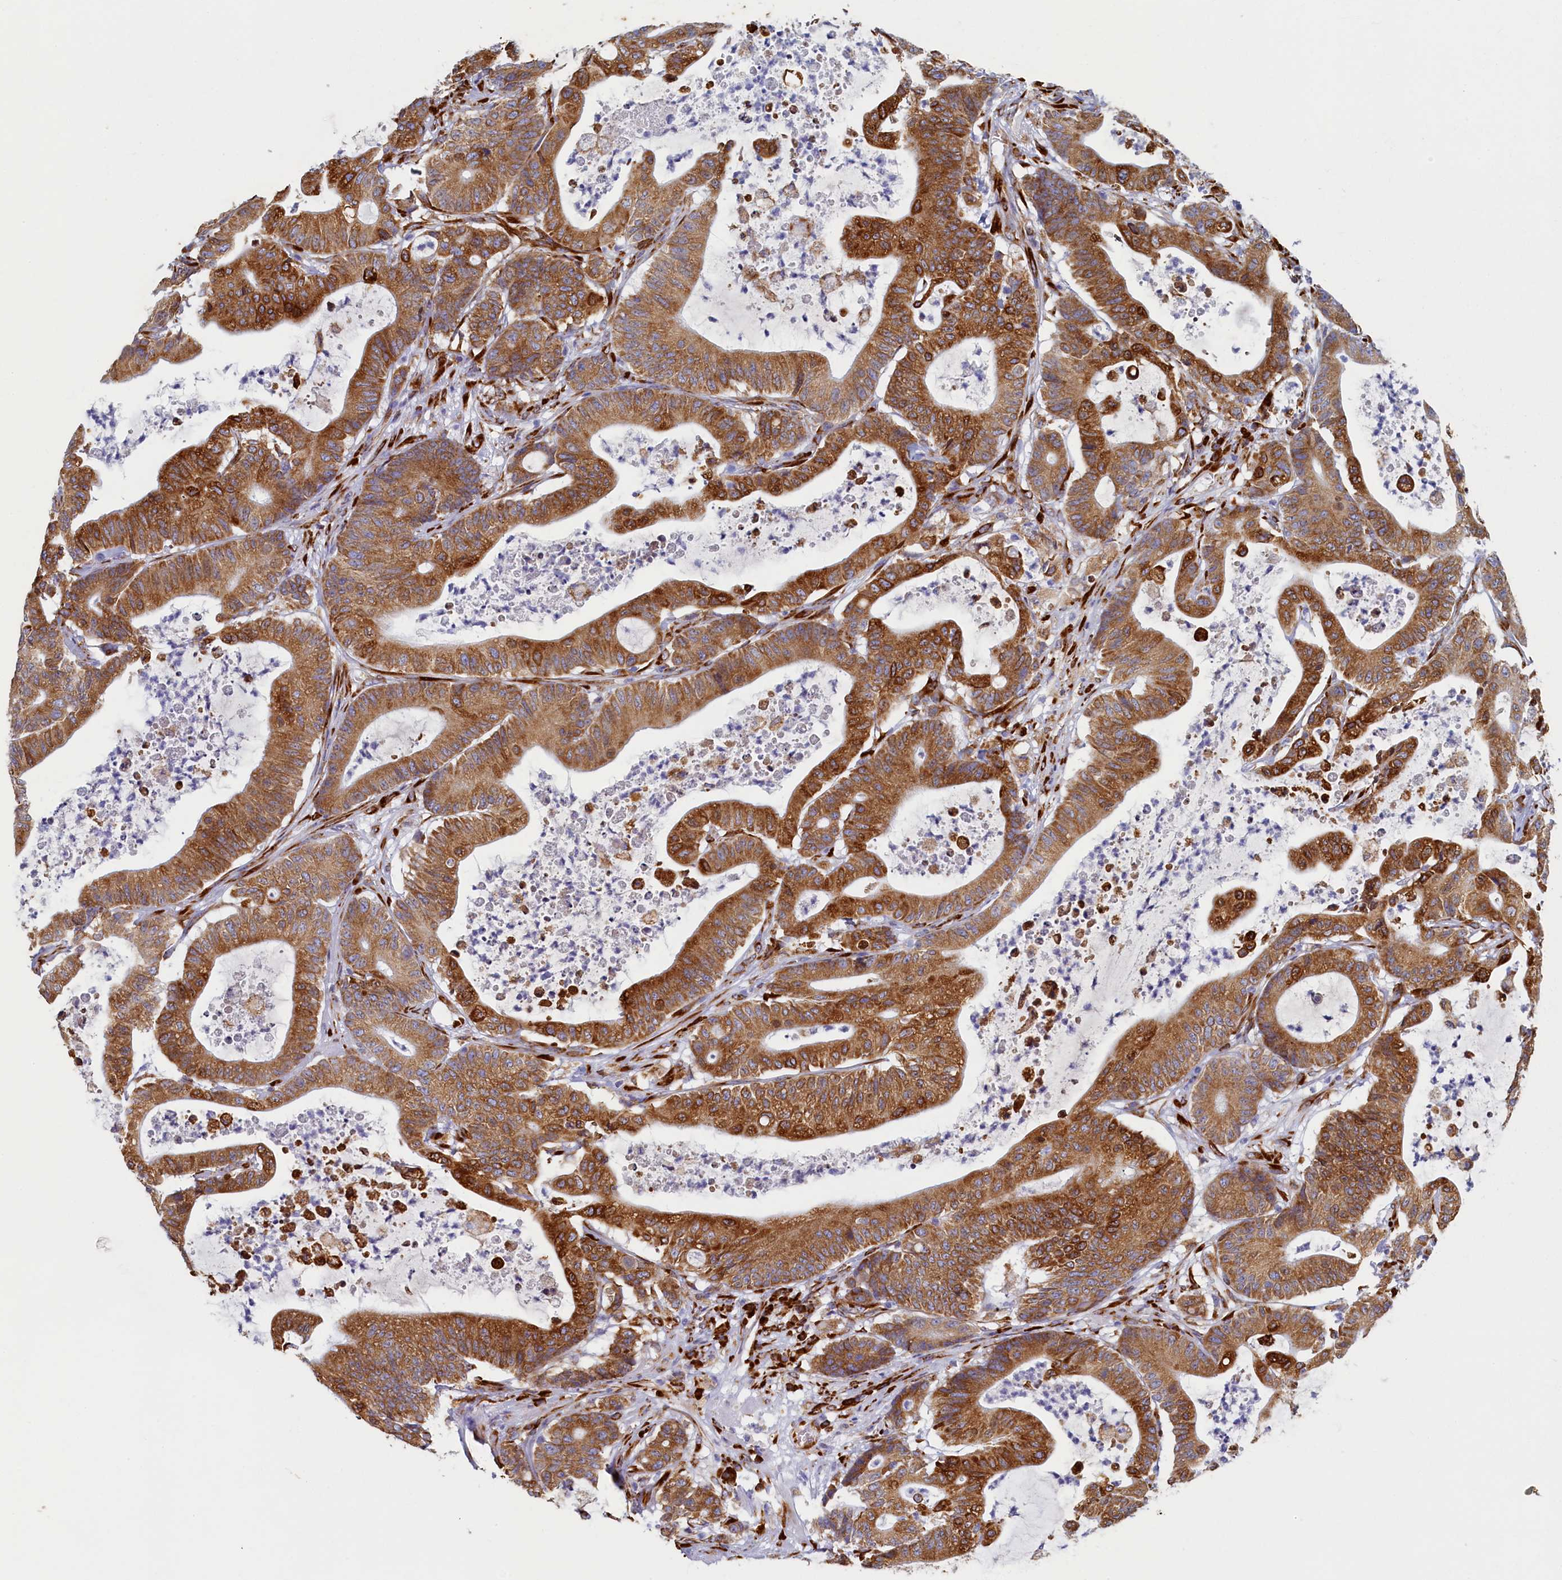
{"staining": {"intensity": "strong", "quantity": ">75%", "location": "cytoplasmic/membranous"}, "tissue": "colorectal cancer", "cell_type": "Tumor cells", "image_type": "cancer", "snomed": [{"axis": "morphology", "description": "Adenocarcinoma, NOS"}, {"axis": "topography", "description": "Colon"}], "caption": "There is high levels of strong cytoplasmic/membranous positivity in tumor cells of adenocarcinoma (colorectal), as demonstrated by immunohistochemical staining (brown color).", "gene": "TMEM18", "patient": {"sex": "female", "age": 84}}